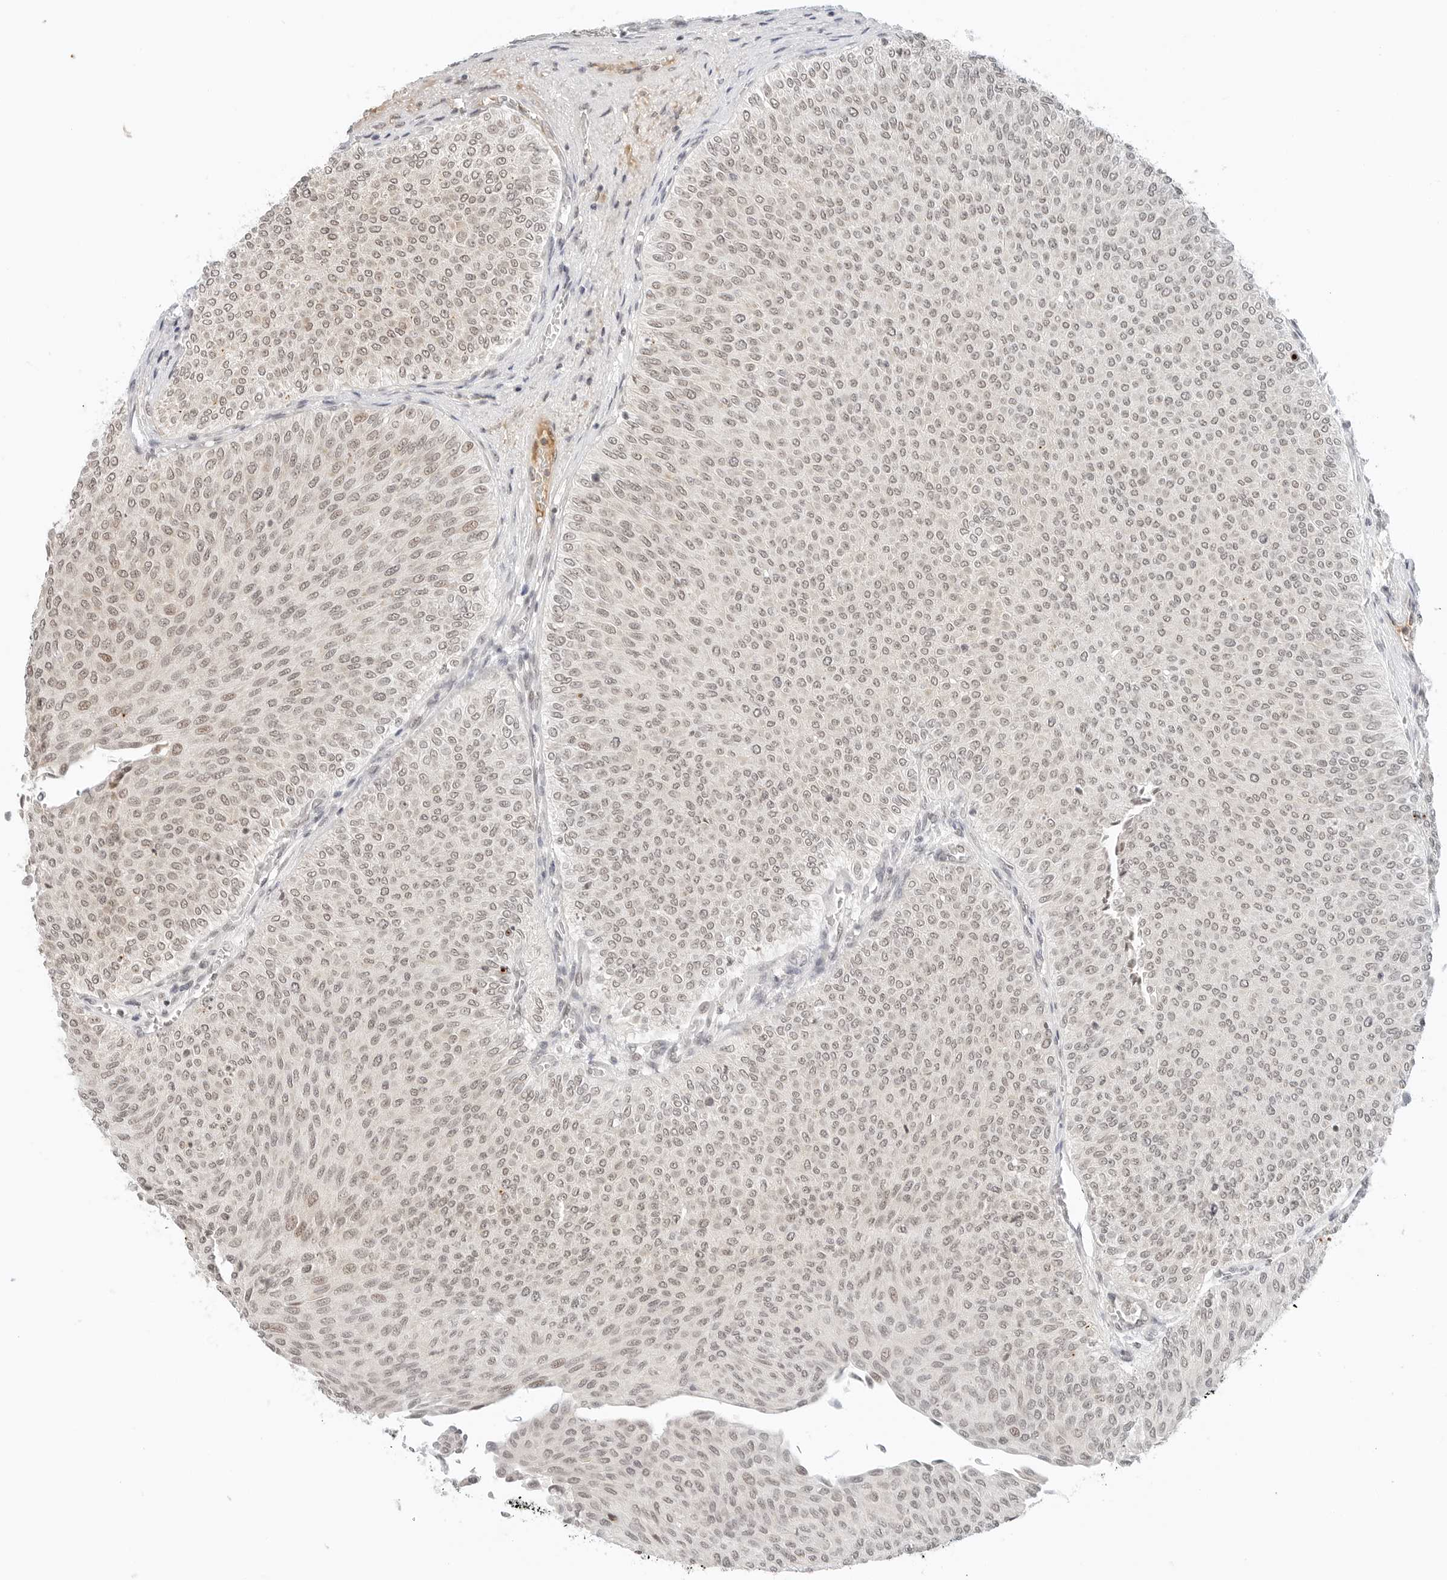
{"staining": {"intensity": "weak", "quantity": ">75%", "location": "nuclear"}, "tissue": "urothelial cancer", "cell_type": "Tumor cells", "image_type": "cancer", "snomed": [{"axis": "morphology", "description": "Urothelial carcinoma, Low grade"}, {"axis": "topography", "description": "Urinary bladder"}], "caption": "Urothelial cancer tissue displays weak nuclear expression in approximately >75% of tumor cells, visualized by immunohistochemistry. (Stains: DAB in brown, nuclei in blue, Microscopy: brightfield microscopy at high magnification).", "gene": "NEO1", "patient": {"sex": "male", "age": 78}}